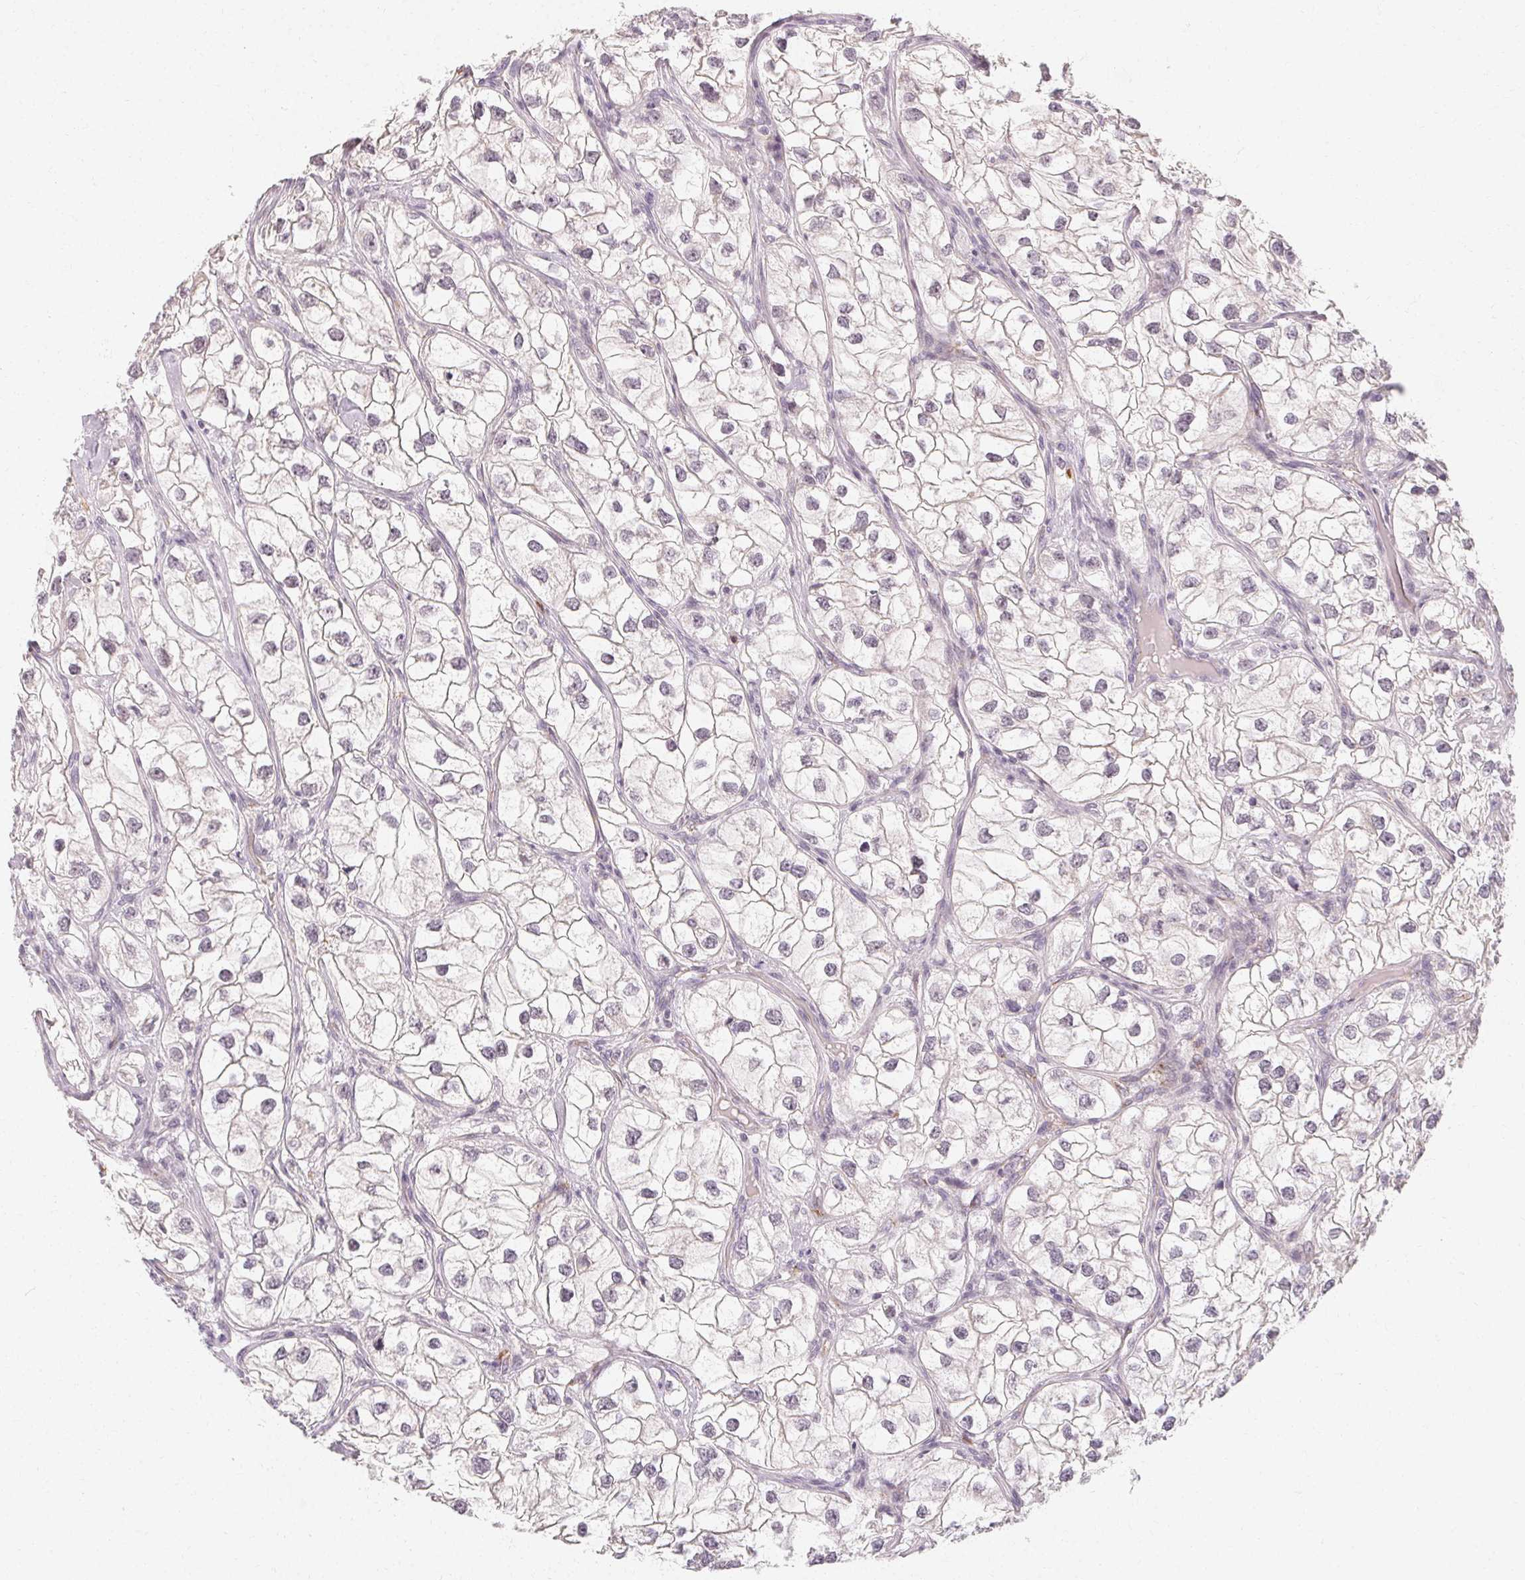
{"staining": {"intensity": "negative", "quantity": "none", "location": "none"}, "tissue": "renal cancer", "cell_type": "Tumor cells", "image_type": "cancer", "snomed": [{"axis": "morphology", "description": "Adenocarcinoma, NOS"}, {"axis": "topography", "description": "Kidney"}], "caption": "An immunohistochemistry photomicrograph of adenocarcinoma (renal) is shown. There is no staining in tumor cells of adenocarcinoma (renal). (Immunohistochemistry (ihc), brightfield microscopy, high magnification).", "gene": "CLCNKB", "patient": {"sex": "male", "age": 59}}